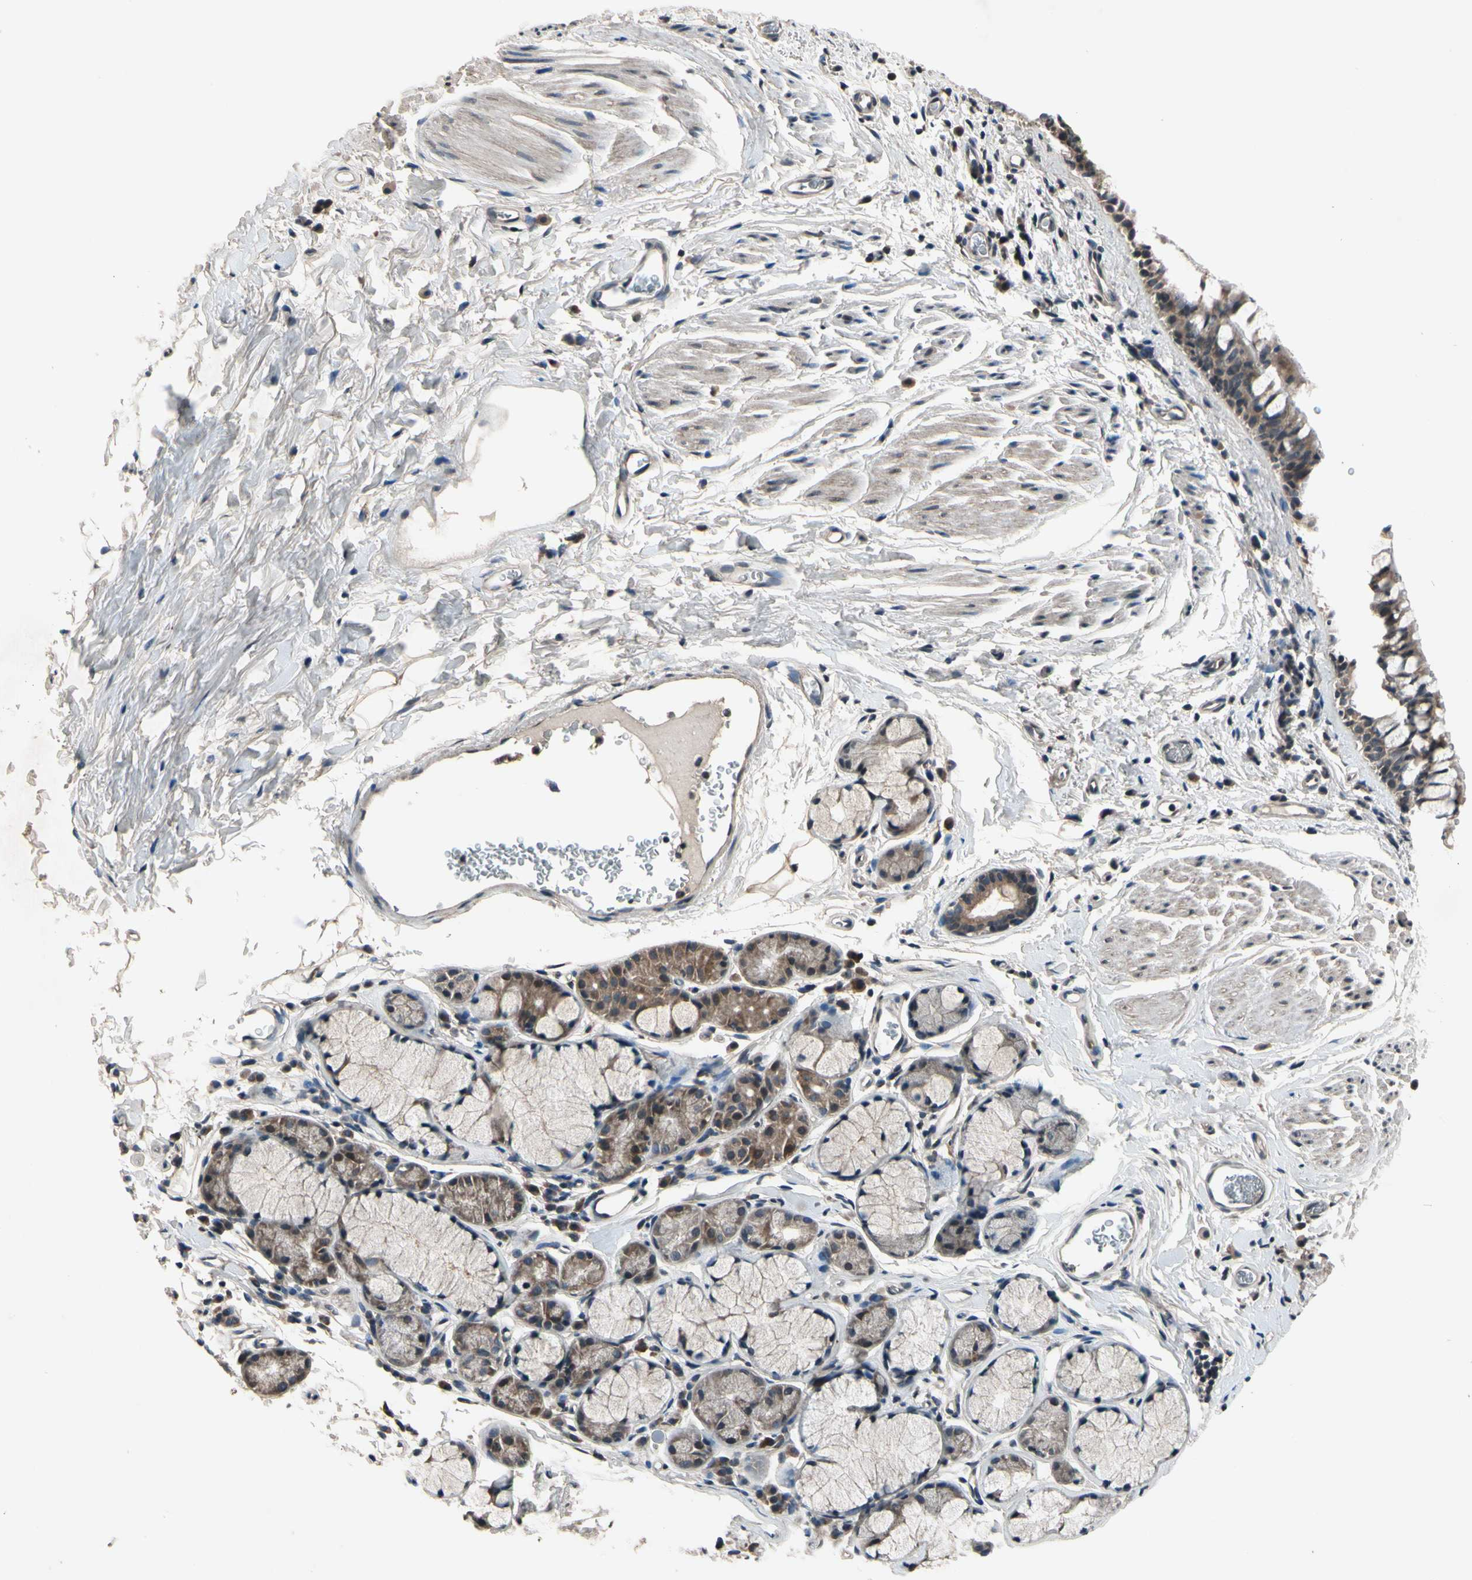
{"staining": {"intensity": "moderate", "quantity": ">75%", "location": "cytoplasmic/membranous"}, "tissue": "bronchus", "cell_type": "Respiratory epithelial cells", "image_type": "normal", "snomed": [{"axis": "morphology", "description": "Normal tissue, NOS"}, {"axis": "morphology", "description": "Malignant melanoma, Metastatic site"}, {"axis": "topography", "description": "Bronchus"}, {"axis": "topography", "description": "Lung"}], "caption": "Respiratory epithelial cells reveal moderate cytoplasmic/membranous staining in about >75% of cells in unremarkable bronchus. Ihc stains the protein of interest in brown and the nuclei are stained blue.", "gene": "MBTPS2", "patient": {"sex": "male", "age": 64}}